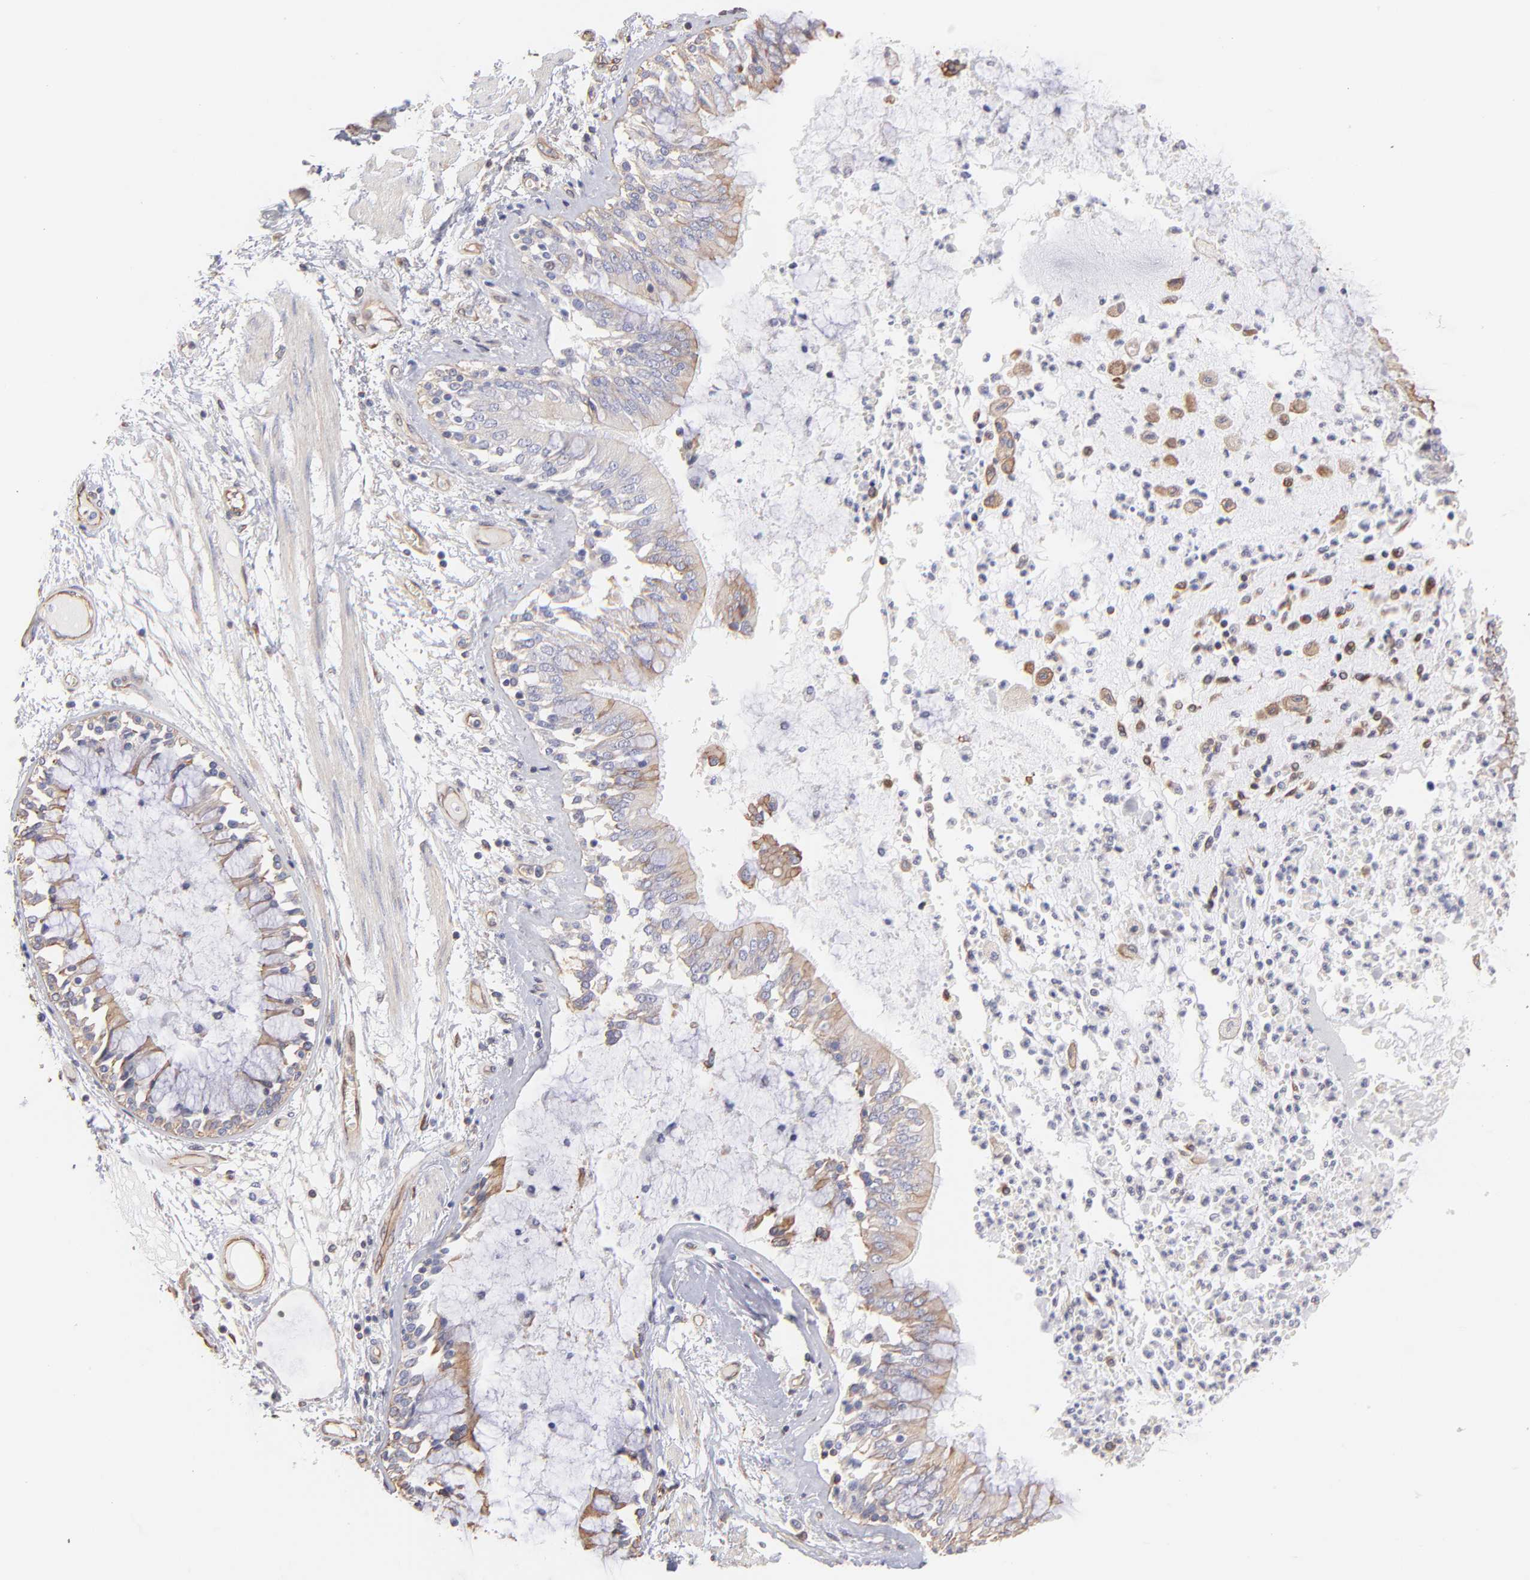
{"staining": {"intensity": "moderate", "quantity": ">75%", "location": "cytoplasmic/membranous"}, "tissue": "bronchus", "cell_type": "Respiratory epithelial cells", "image_type": "normal", "snomed": [{"axis": "morphology", "description": "Normal tissue, NOS"}, {"axis": "topography", "description": "Cartilage tissue"}, {"axis": "topography", "description": "Bronchus"}, {"axis": "topography", "description": "Lung"}], "caption": "Bronchus stained for a protein exhibits moderate cytoplasmic/membranous positivity in respiratory epithelial cells. (DAB IHC with brightfield microscopy, high magnification).", "gene": "PLEC", "patient": {"sex": "female", "age": 49}}